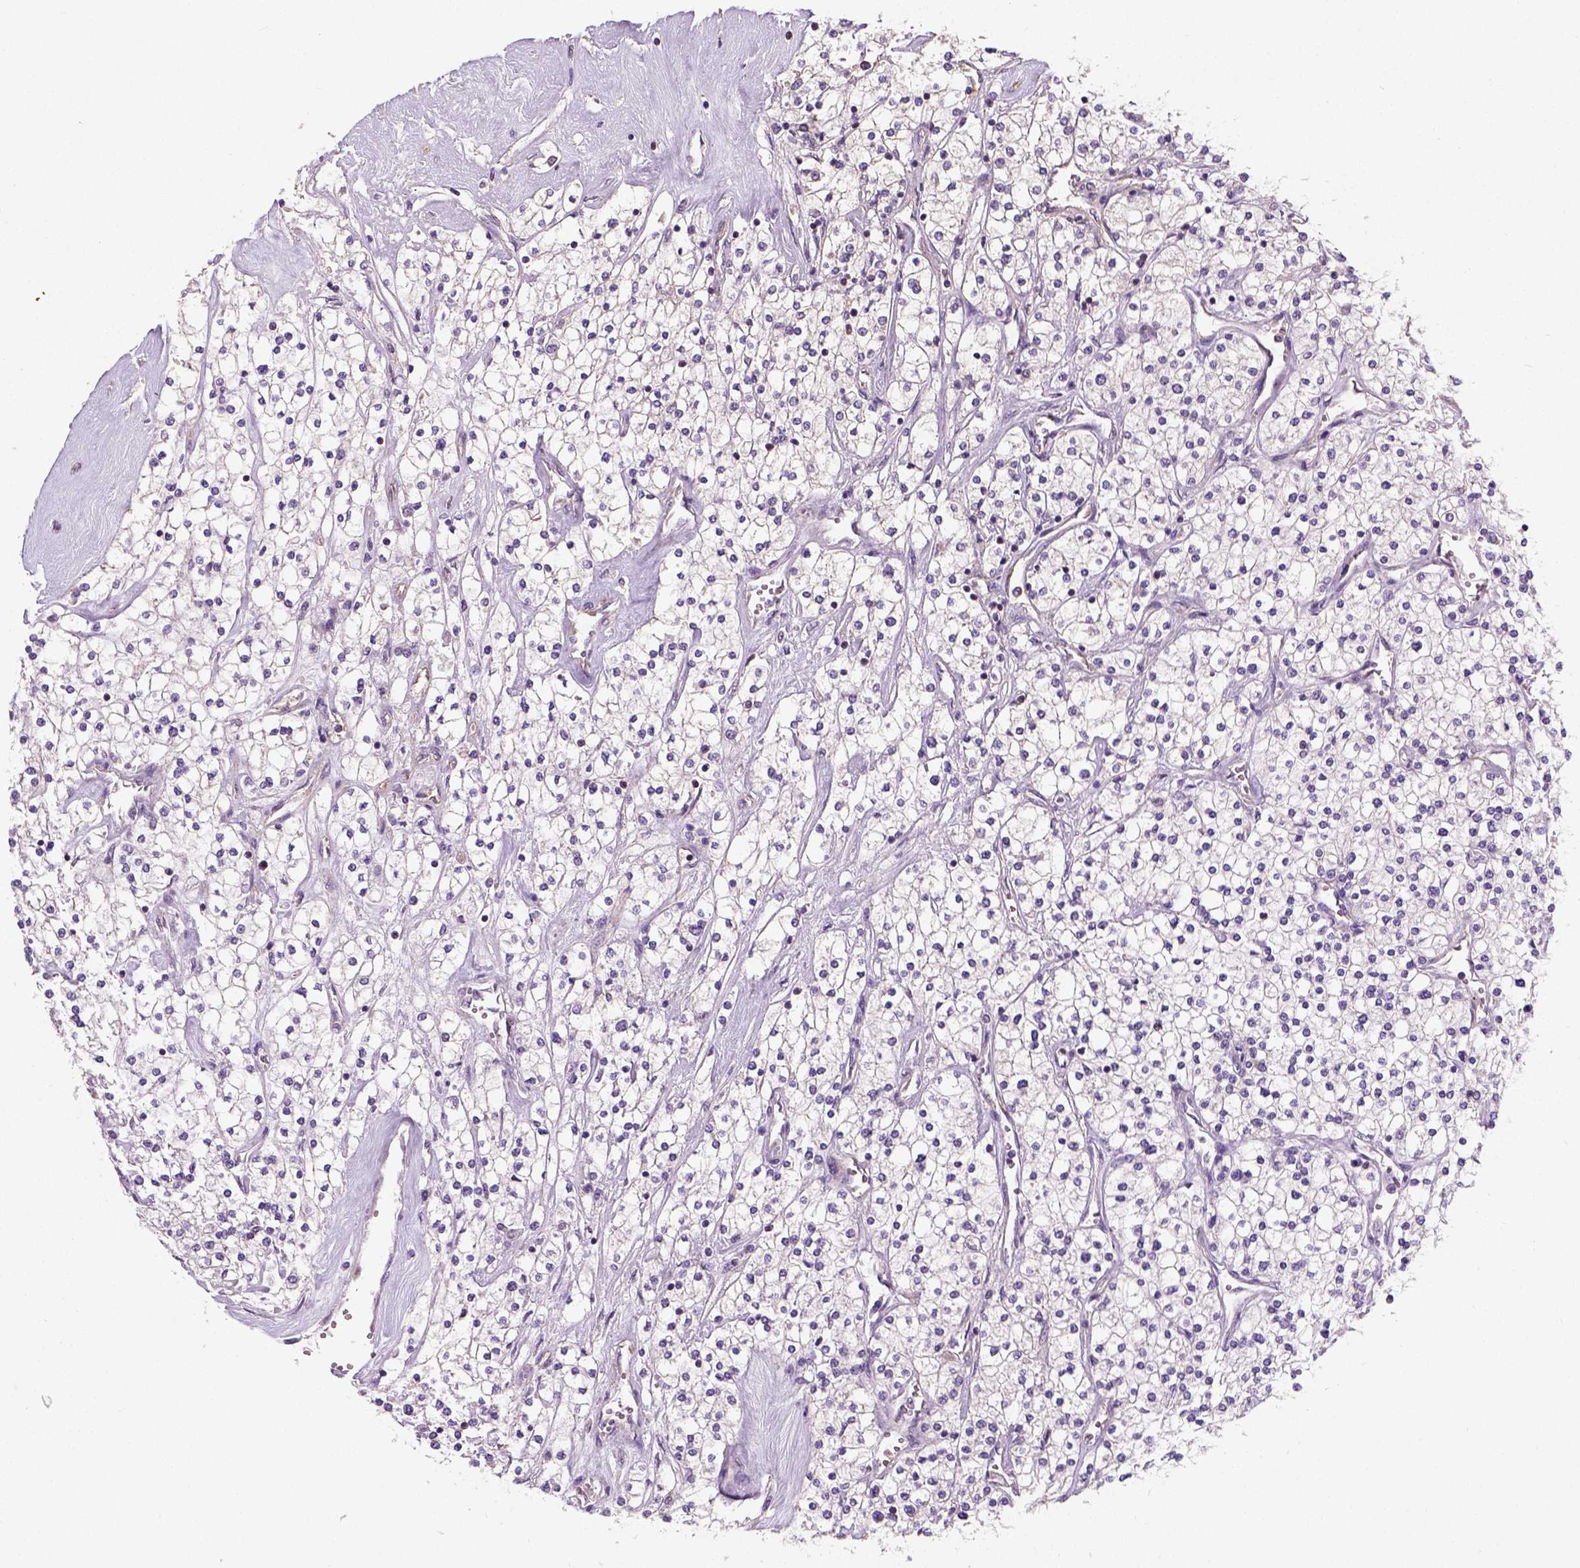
{"staining": {"intensity": "weak", "quantity": "<25%", "location": "cytoplasmic/membranous"}, "tissue": "renal cancer", "cell_type": "Tumor cells", "image_type": "cancer", "snomed": [{"axis": "morphology", "description": "Adenocarcinoma, NOS"}, {"axis": "topography", "description": "Kidney"}], "caption": "Immunohistochemical staining of human renal cancer displays no significant expression in tumor cells. (DAB (3,3'-diaminobenzidine) IHC with hematoxylin counter stain).", "gene": "CRACR2A", "patient": {"sex": "male", "age": 80}}